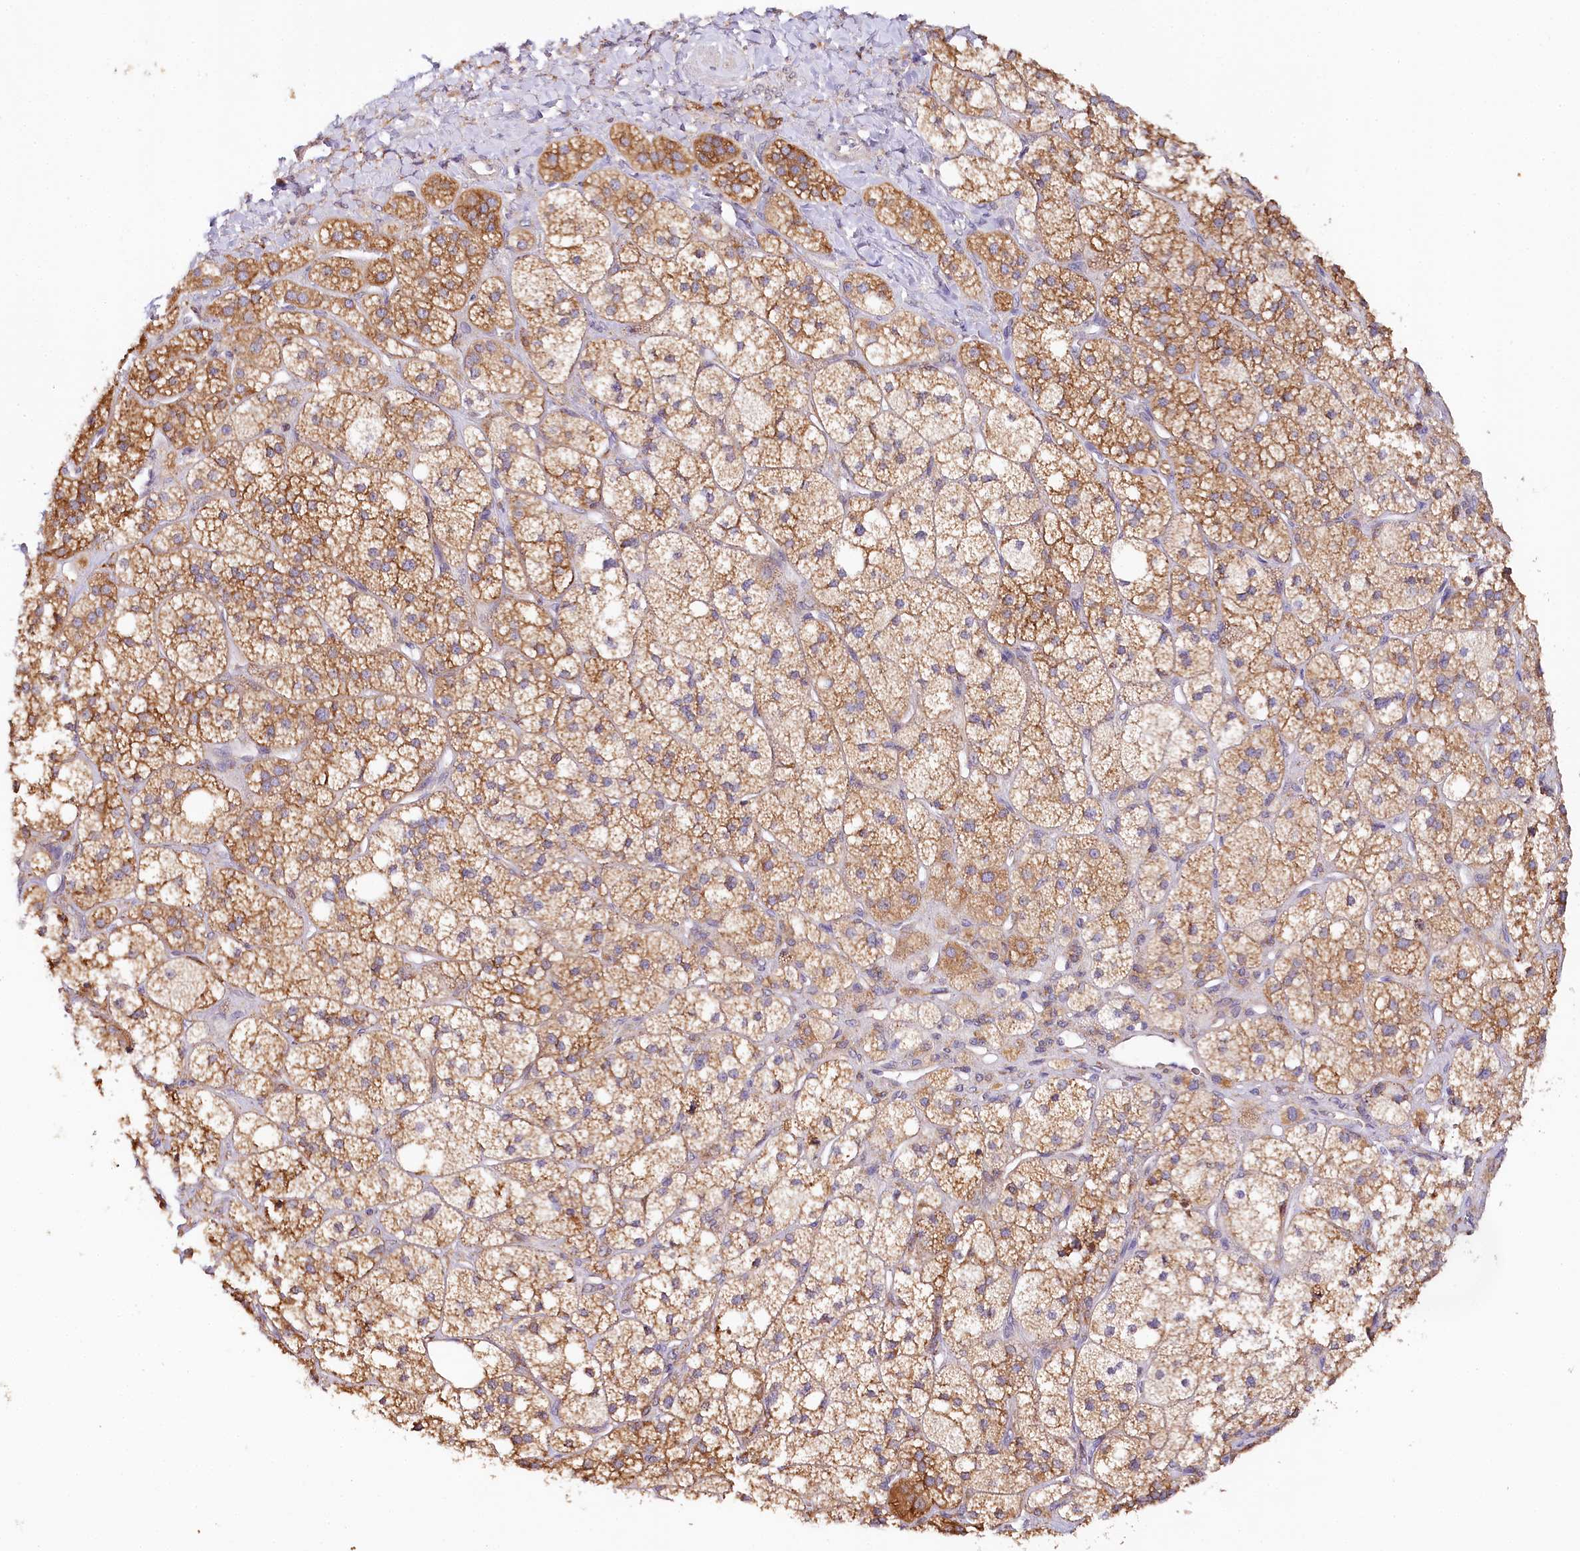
{"staining": {"intensity": "moderate", "quantity": ">75%", "location": "cytoplasmic/membranous"}, "tissue": "adrenal gland", "cell_type": "Glandular cells", "image_type": "normal", "snomed": [{"axis": "morphology", "description": "Normal tissue, NOS"}, {"axis": "topography", "description": "Adrenal gland"}], "caption": "Immunohistochemistry (IHC) of unremarkable human adrenal gland shows medium levels of moderate cytoplasmic/membranous staining in about >75% of glandular cells. (IHC, brightfield microscopy, high magnification).", "gene": "VEGFA", "patient": {"sex": "male", "age": 61}}